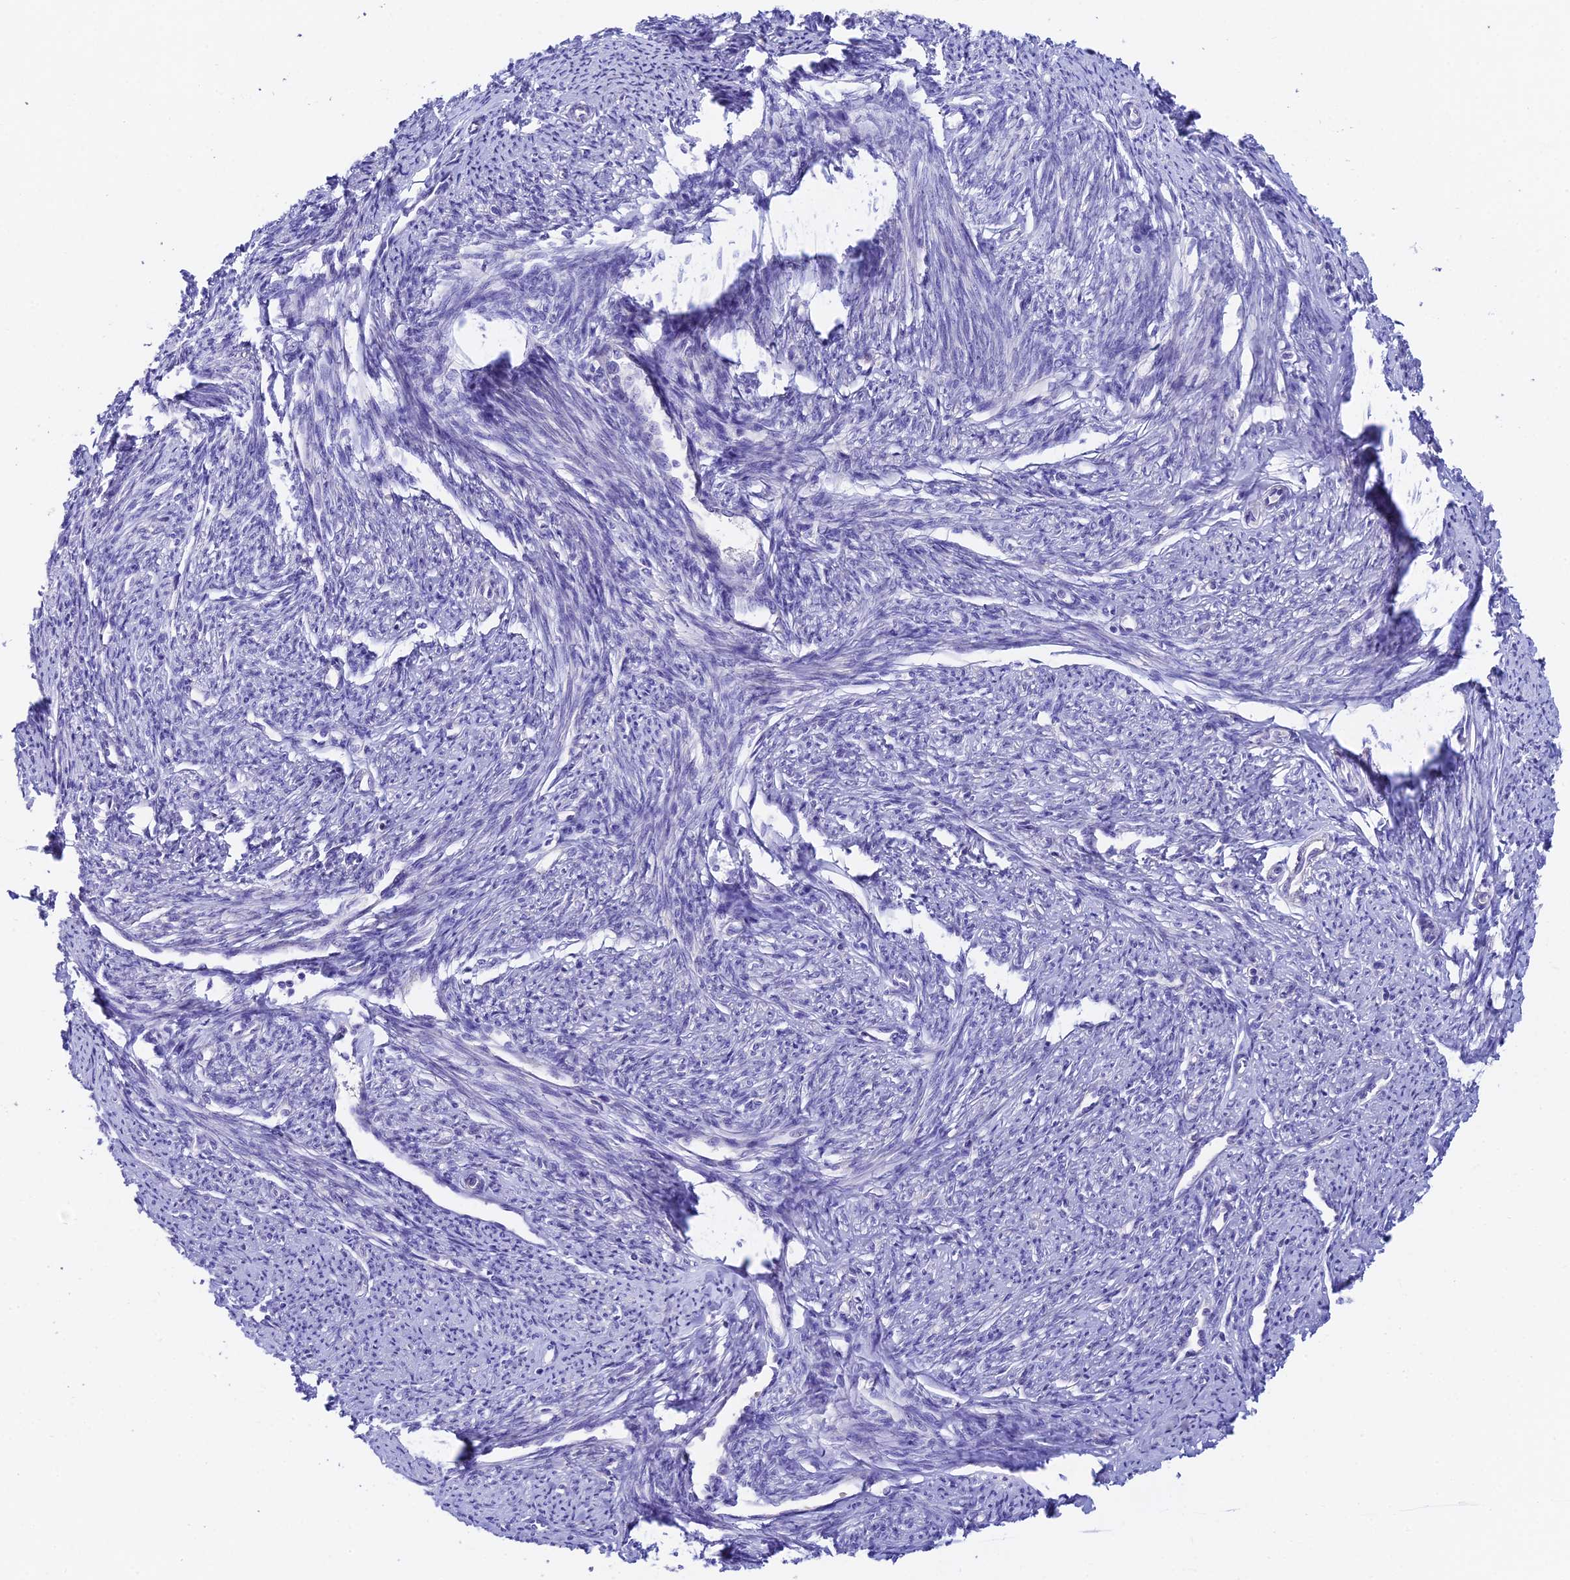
{"staining": {"intensity": "negative", "quantity": "none", "location": "none"}, "tissue": "smooth muscle", "cell_type": "Smooth muscle cells", "image_type": "normal", "snomed": [{"axis": "morphology", "description": "Normal tissue, NOS"}, {"axis": "topography", "description": "Smooth muscle"}, {"axis": "topography", "description": "Uterus"}], "caption": "Immunohistochemical staining of normal human smooth muscle exhibits no significant positivity in smooth muscle cells.", "gene": "DUSP29", "patient": {"sex": "female", "age": 59}}